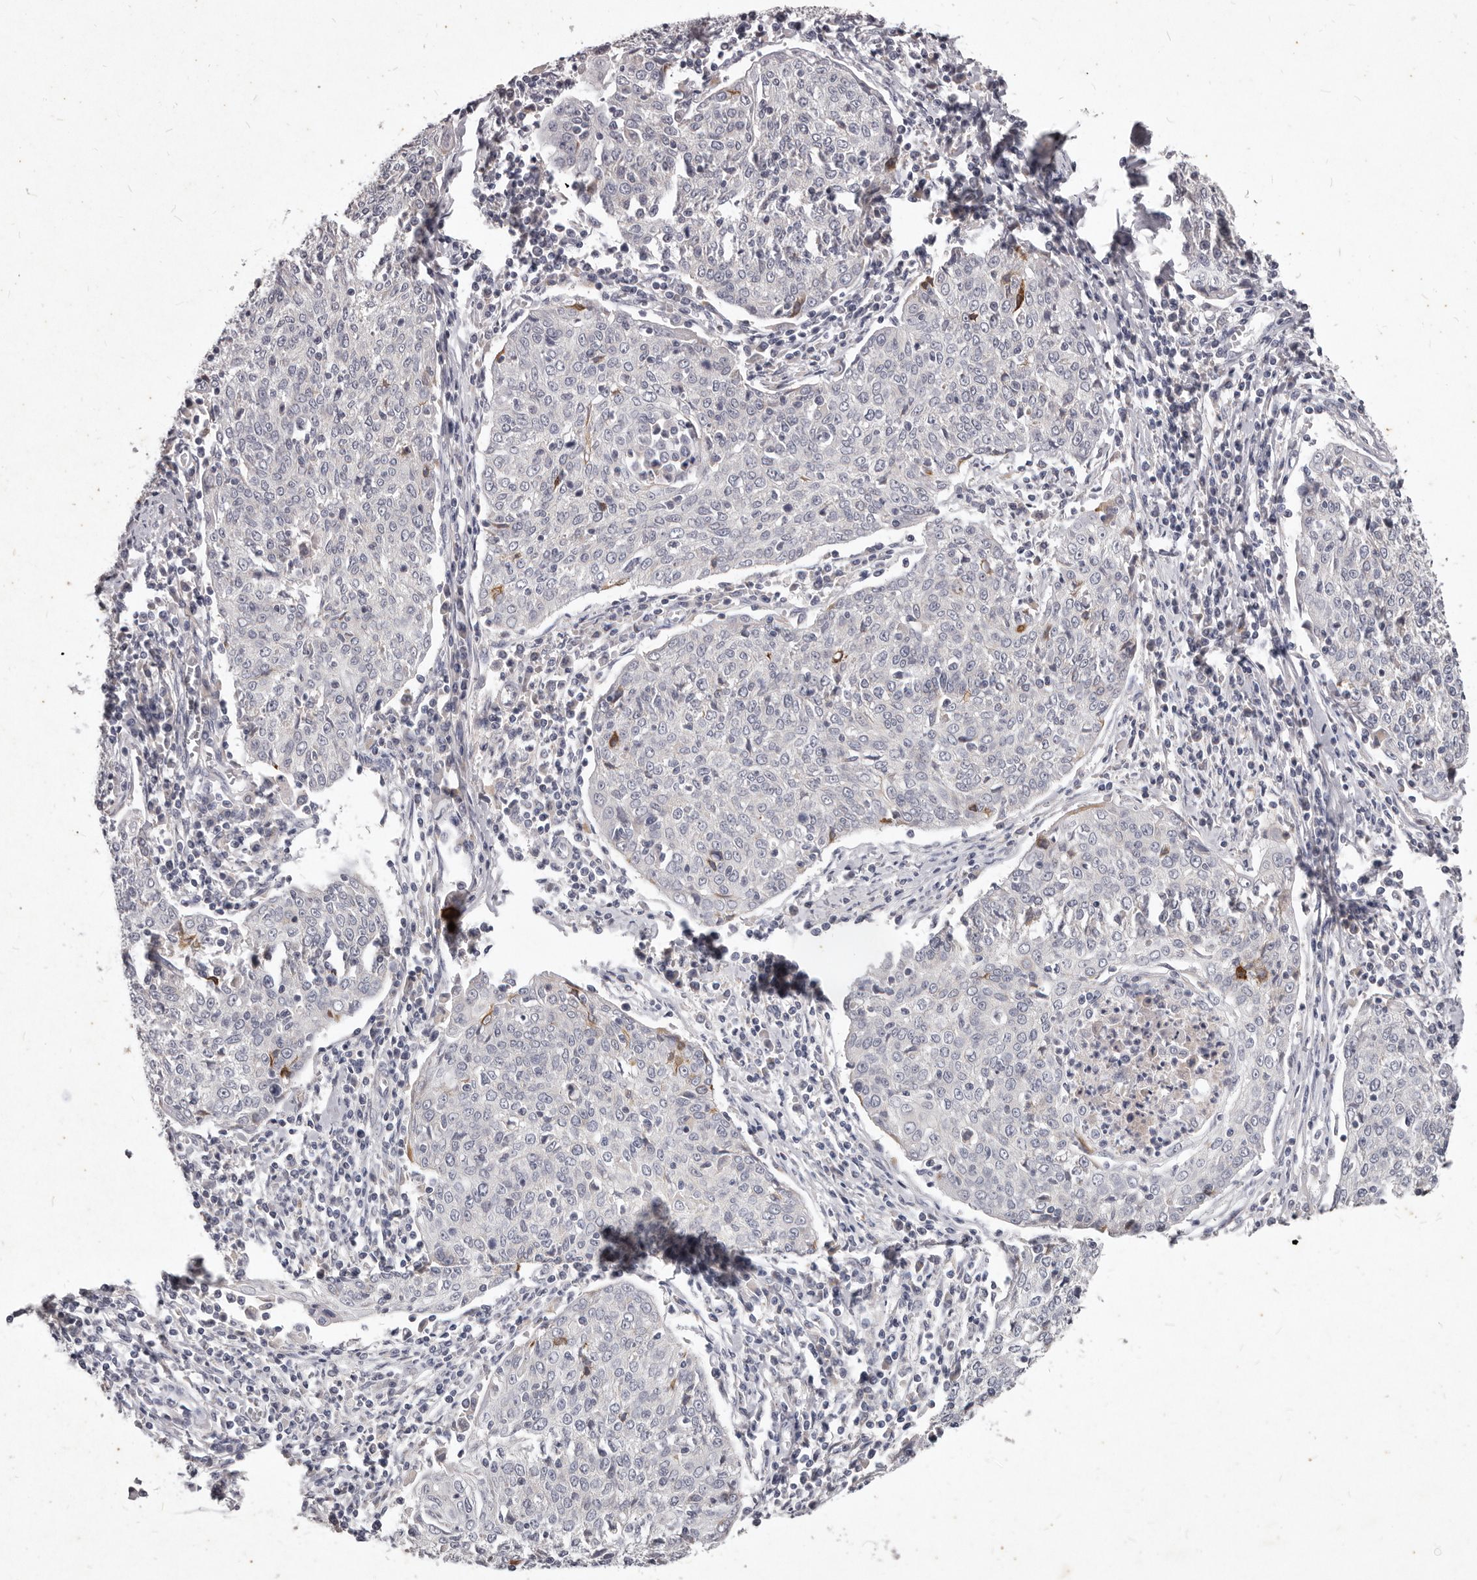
{"staining": {"intensity": "negative", "quantity": "none", "location": "none"}, "tissue": "cervical cancer", "cell_type": "Tumor cells", "image_type": "cancer", "snomed": [{"axis": "morphology", "description": "Squamous cell carcinoma, NOS"}, {"axis": "topography", "description": "Cervix"}], "caption": "Immunohistochemistry image of neoplastic tissue: human squamous cell carcinoma (cervical) stained with DAB (3,3'-diaminobenzidine) shows no significant protein staining in tumor cells.", "gene": "GPRC5C", "patient": {"sex": "female", "age": 48}}